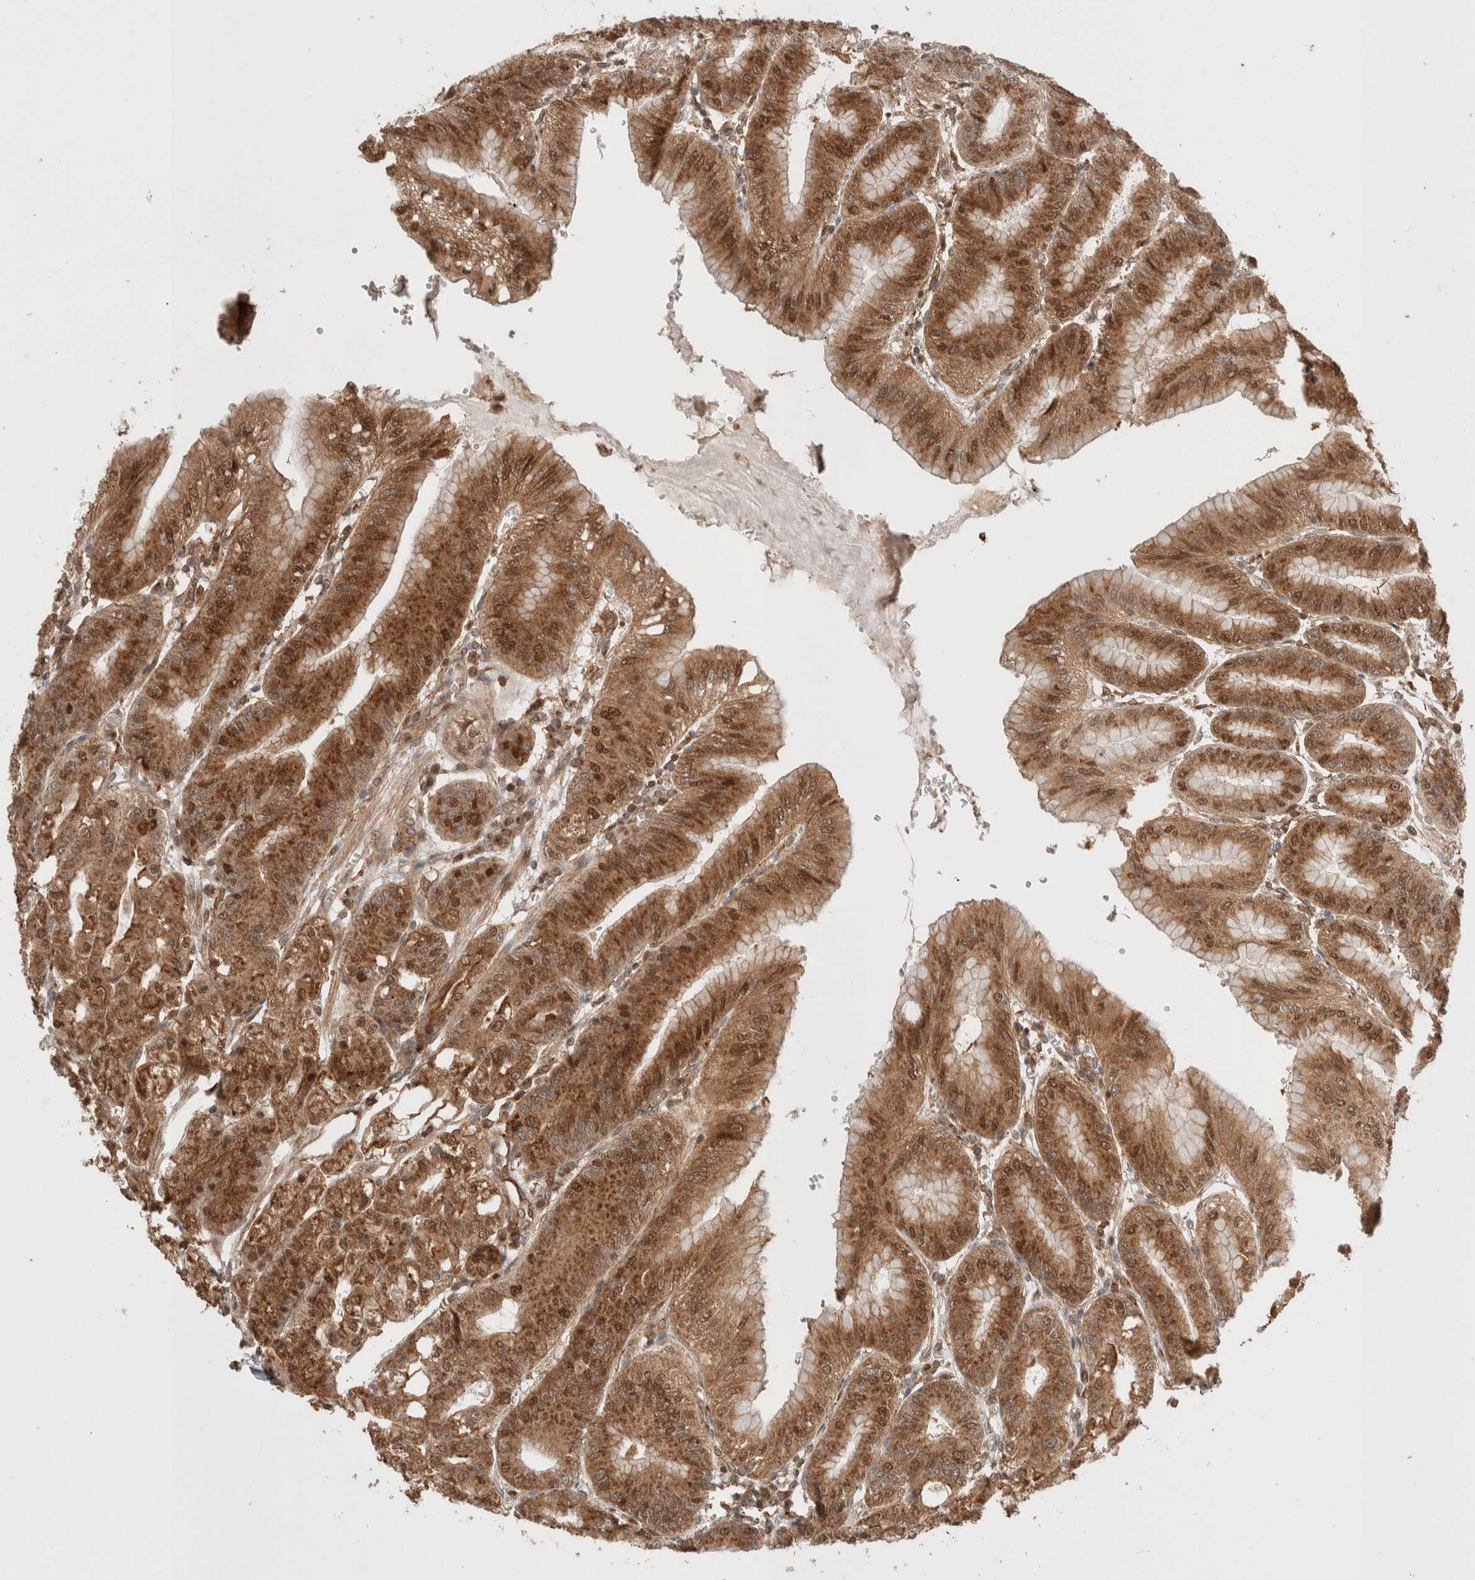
{"staining": {"intensity": "strong", "quantity": ">75%", "location": "cytoplasmic/membranous,nuclear"}, "tissue": "stomach", "cell_type": "Glandular cells", "image_type": "normal", "snomed": [{"axis": "morphology", "description": "Normal tissue, NOS"}, {"axis": "topography", "description": "Stomach, lower"}], "caption": "Strong cytoplasmic/membranous,nuclear protein expression is seen in about >75% of glandular cells in stomach.", "gene": "SIKE1", "patient": {"sex": "male", "age": 71}}